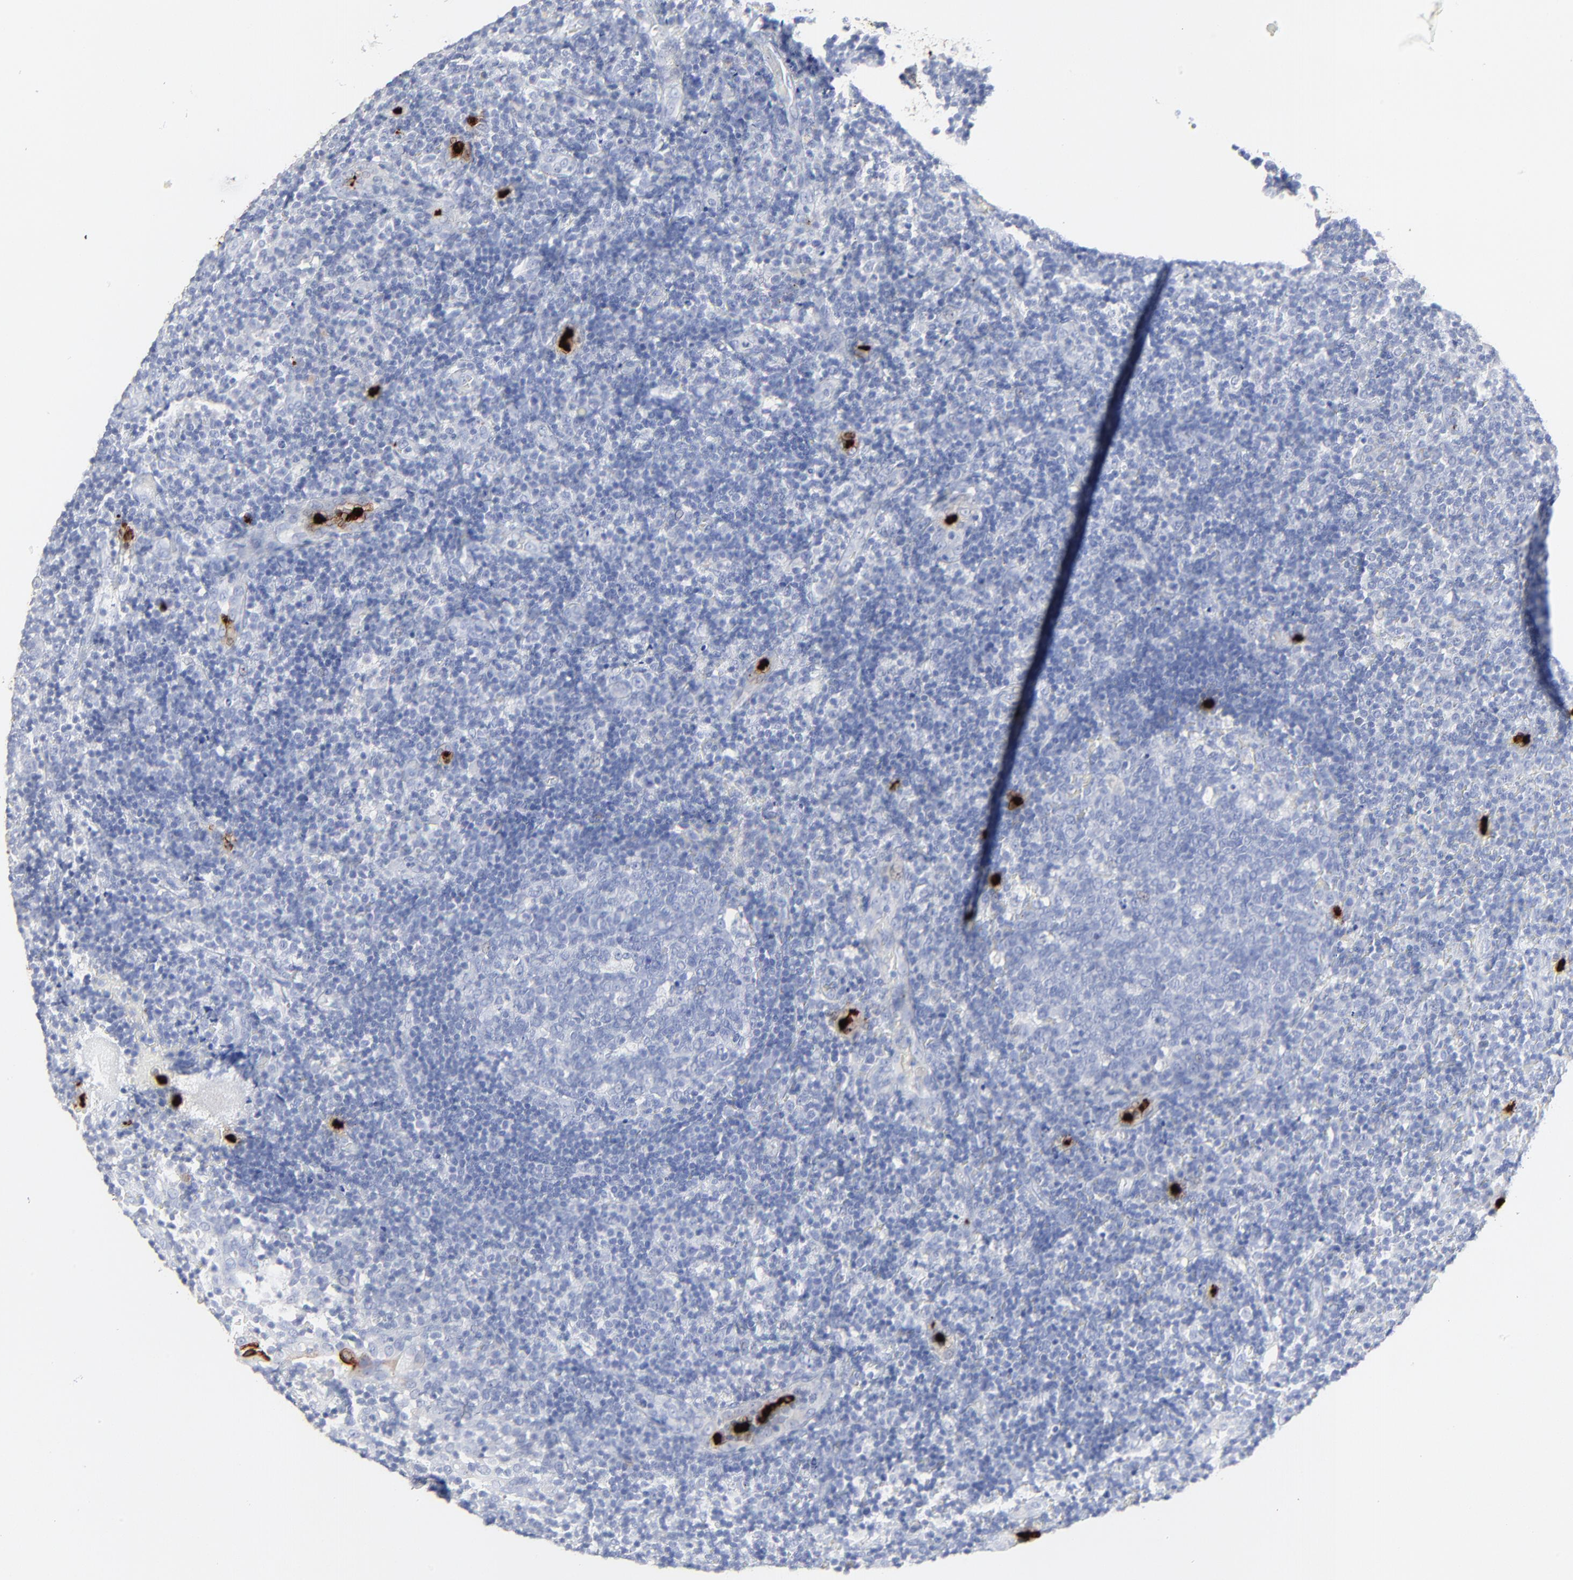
{"staining": {"intensity": "negative", "quantity": "none", "location": "none"}, "tissue": "tonsil", "cell_type": "Germinal center cells", "image_type": "normal", "snomed": [{"axis": "morphology", "description": "Normal tissue, NOS"}, {"axis": "topography", "description": "Tonsil"}], "caption": "The histopathology image reveals no significant staining in germinal center cells of tonsil. Nuclei are stained in blue.", "gene": "LCN2", "patient": {"sex": "female", "age": 40}}